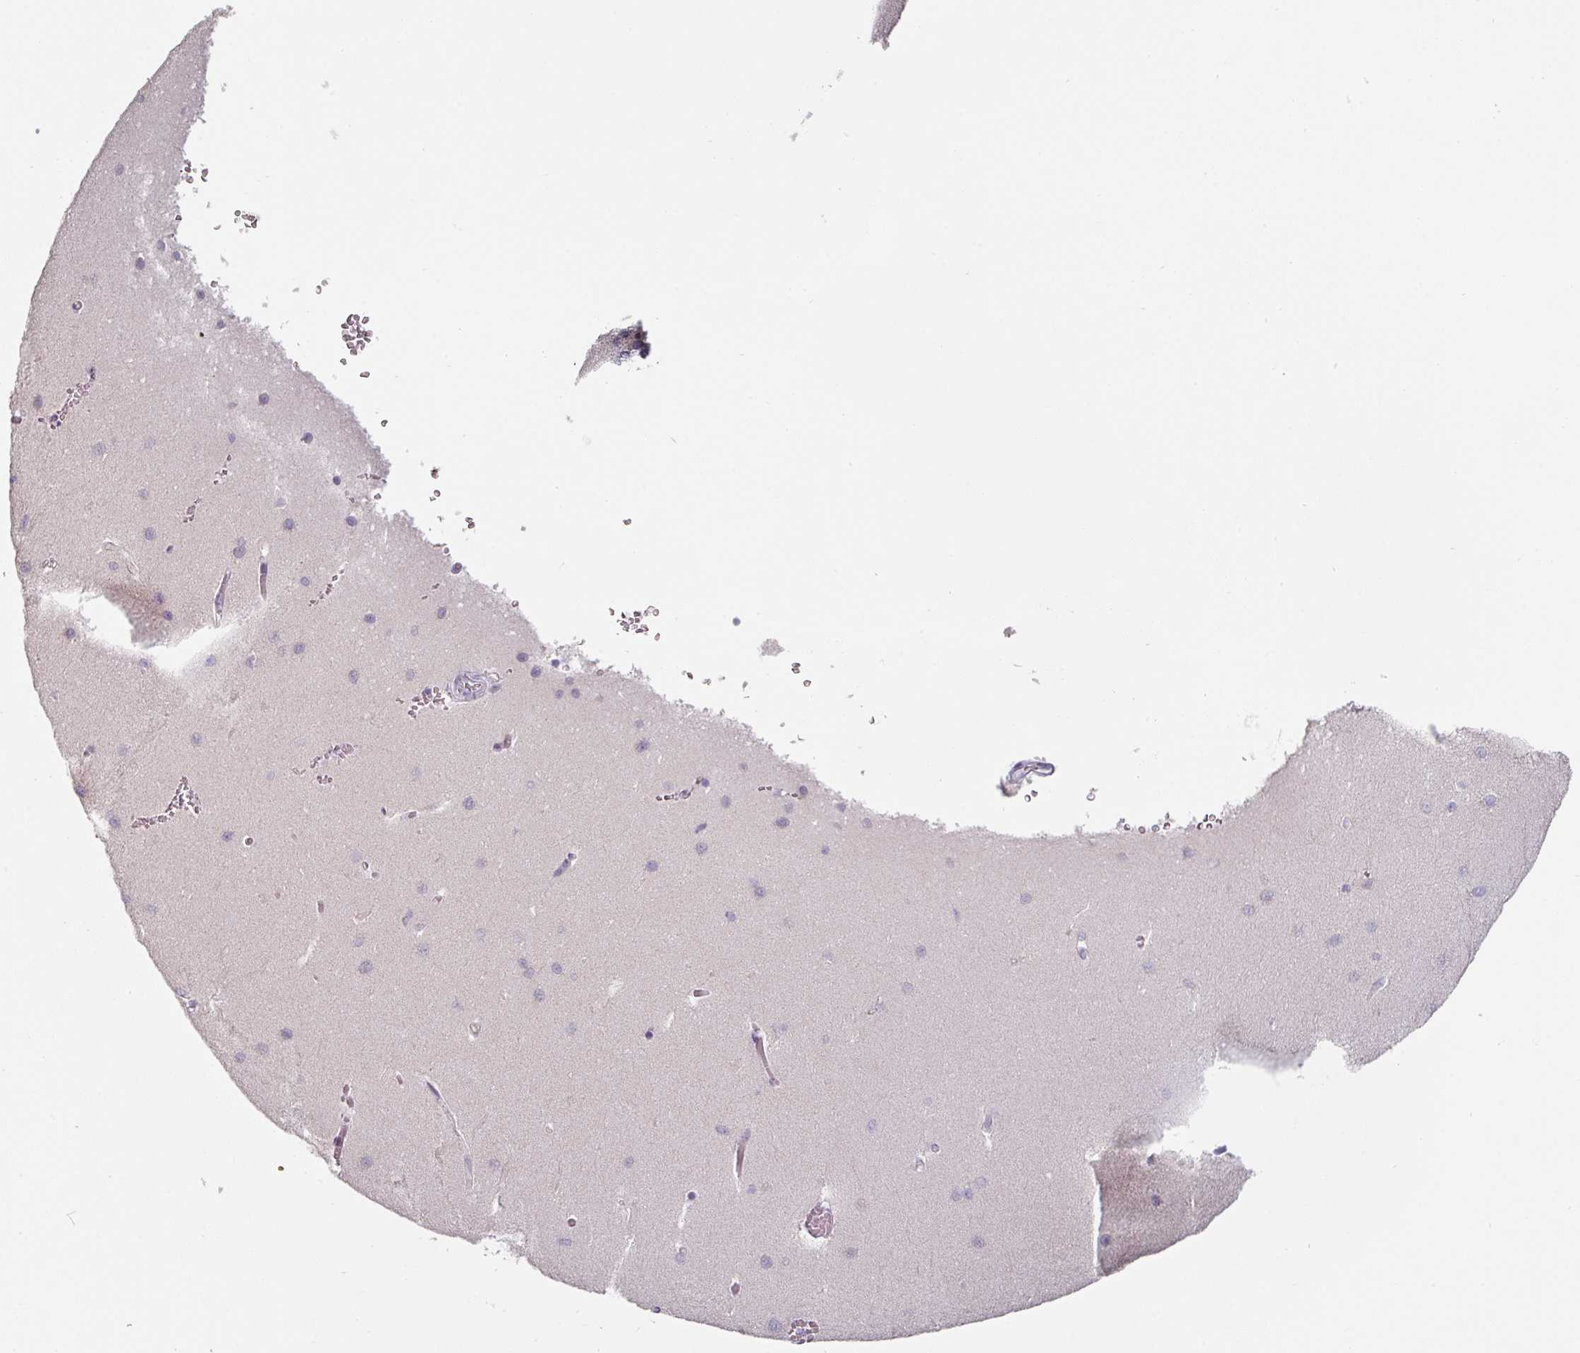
{"staining": {"intensity": "negative", "quantity": "none", "location": "none"}, "tissue": "cerebellum", "cell_type": "Cells in granular layer", "image_type": "normal", "snomed": [{"axis": "morphology", "description": "Normal tissue, NOS"}, {"axis": "topography", "description": "Cerebellum"}], "caption": "Cerebellum stained for a protein using IHC demonstrates no expression cells in granular layer.", "gene": "ZBTB6", "patient": {"sex": "male", "age": 37}}